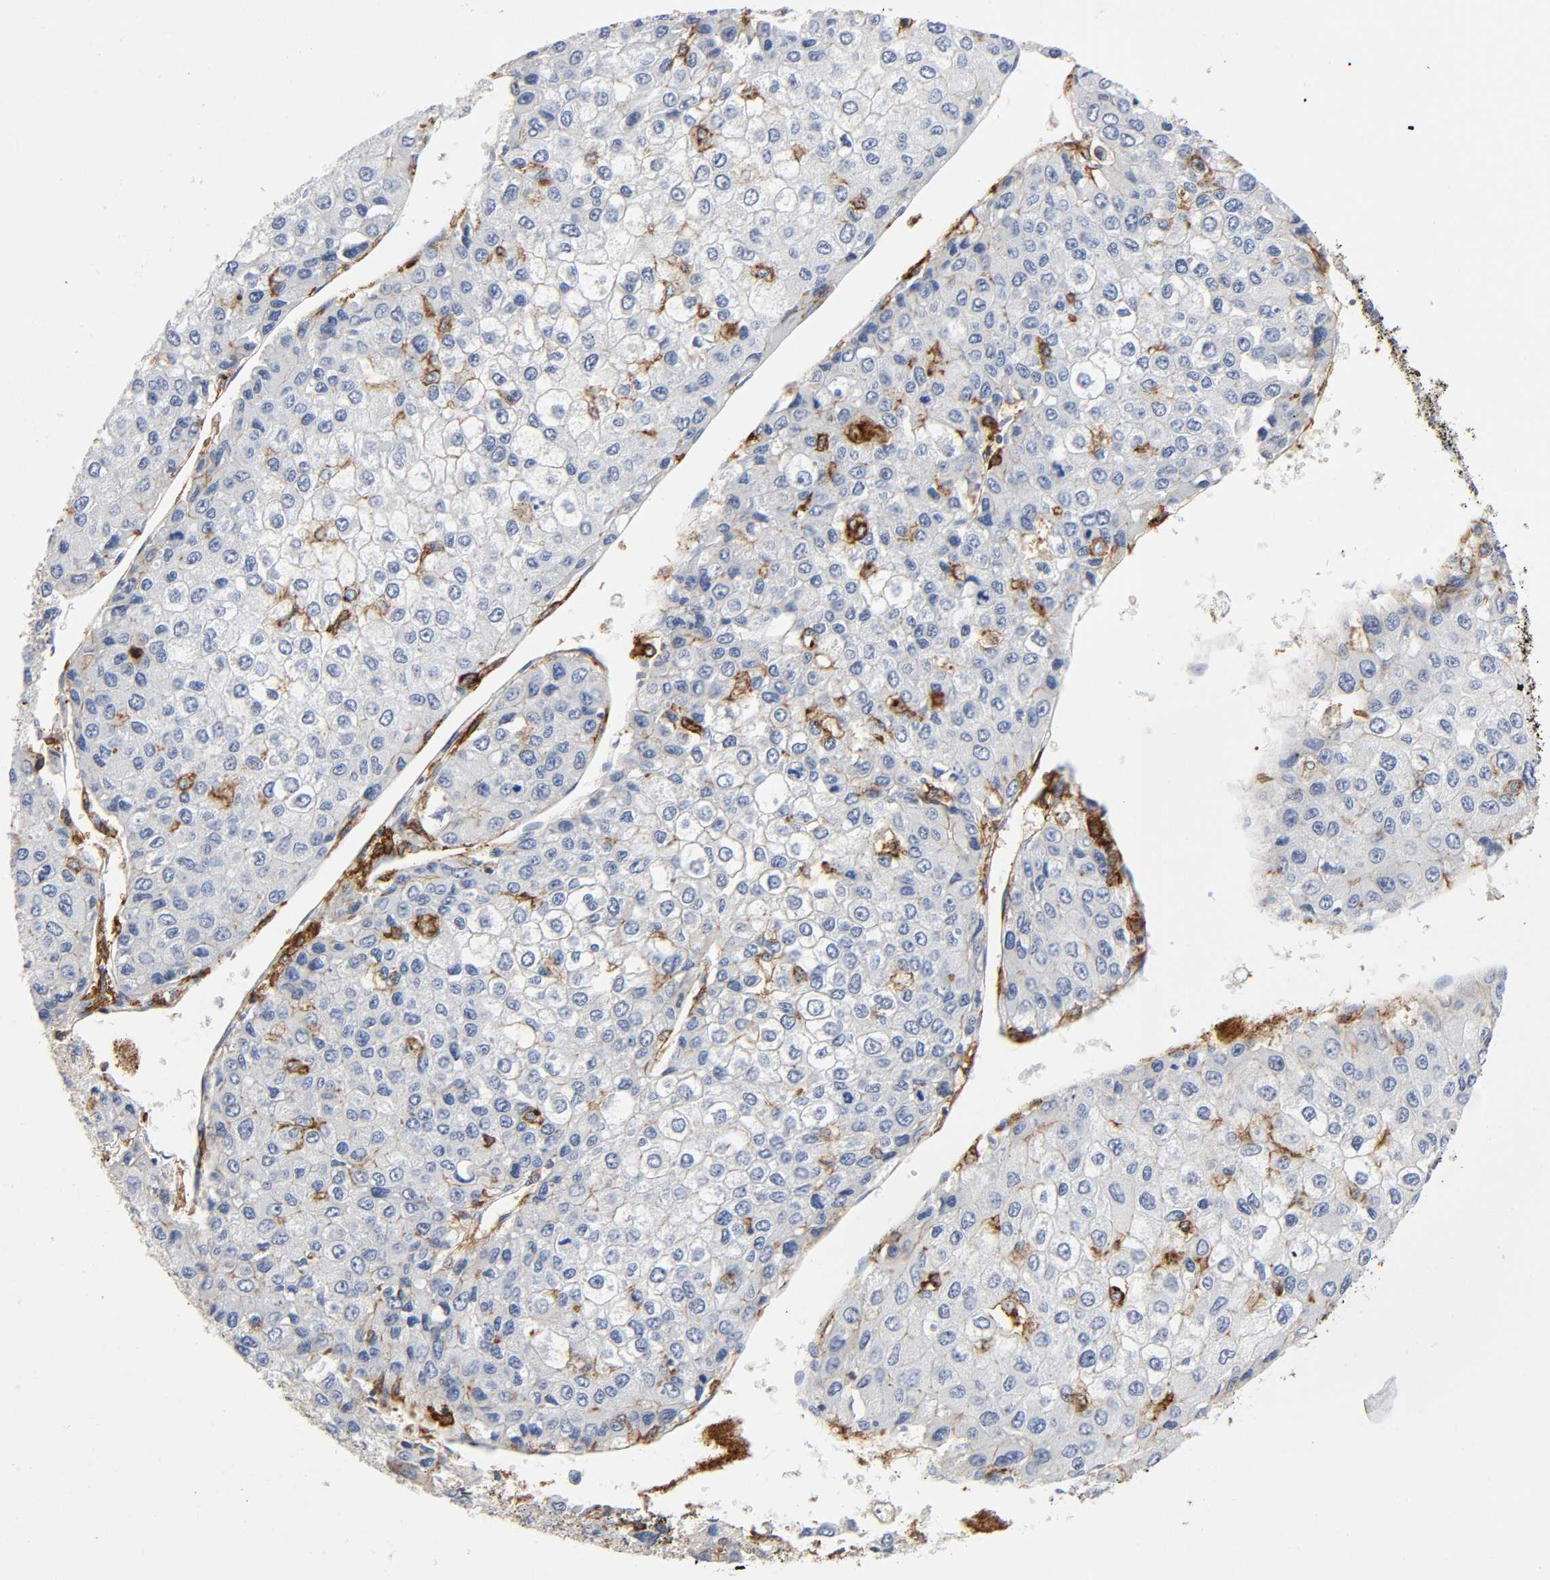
{"staining": {"intensity": "negative", "quantity": "none", "location": "none"}, "tissue": "liver cancer", "cell_type": "Tumor cells", "image_type": "cancer", "snomed": [{"axis": "morphology", "description": "Carcinoma, Hepatocellular, NOS"}, {"axis": "topography", "description": "Liver"}], "caption": "High magnification brightfield microscopy of hepatocellular carcinoma (liver) stained with DAB (3,3'-diaminobenzidine) (brown) and counterstained with hematoxylin (blue): tumor cells show no significant positivity.", "gene": "LYN", "patient": {"sex": "female", "age": 66}}